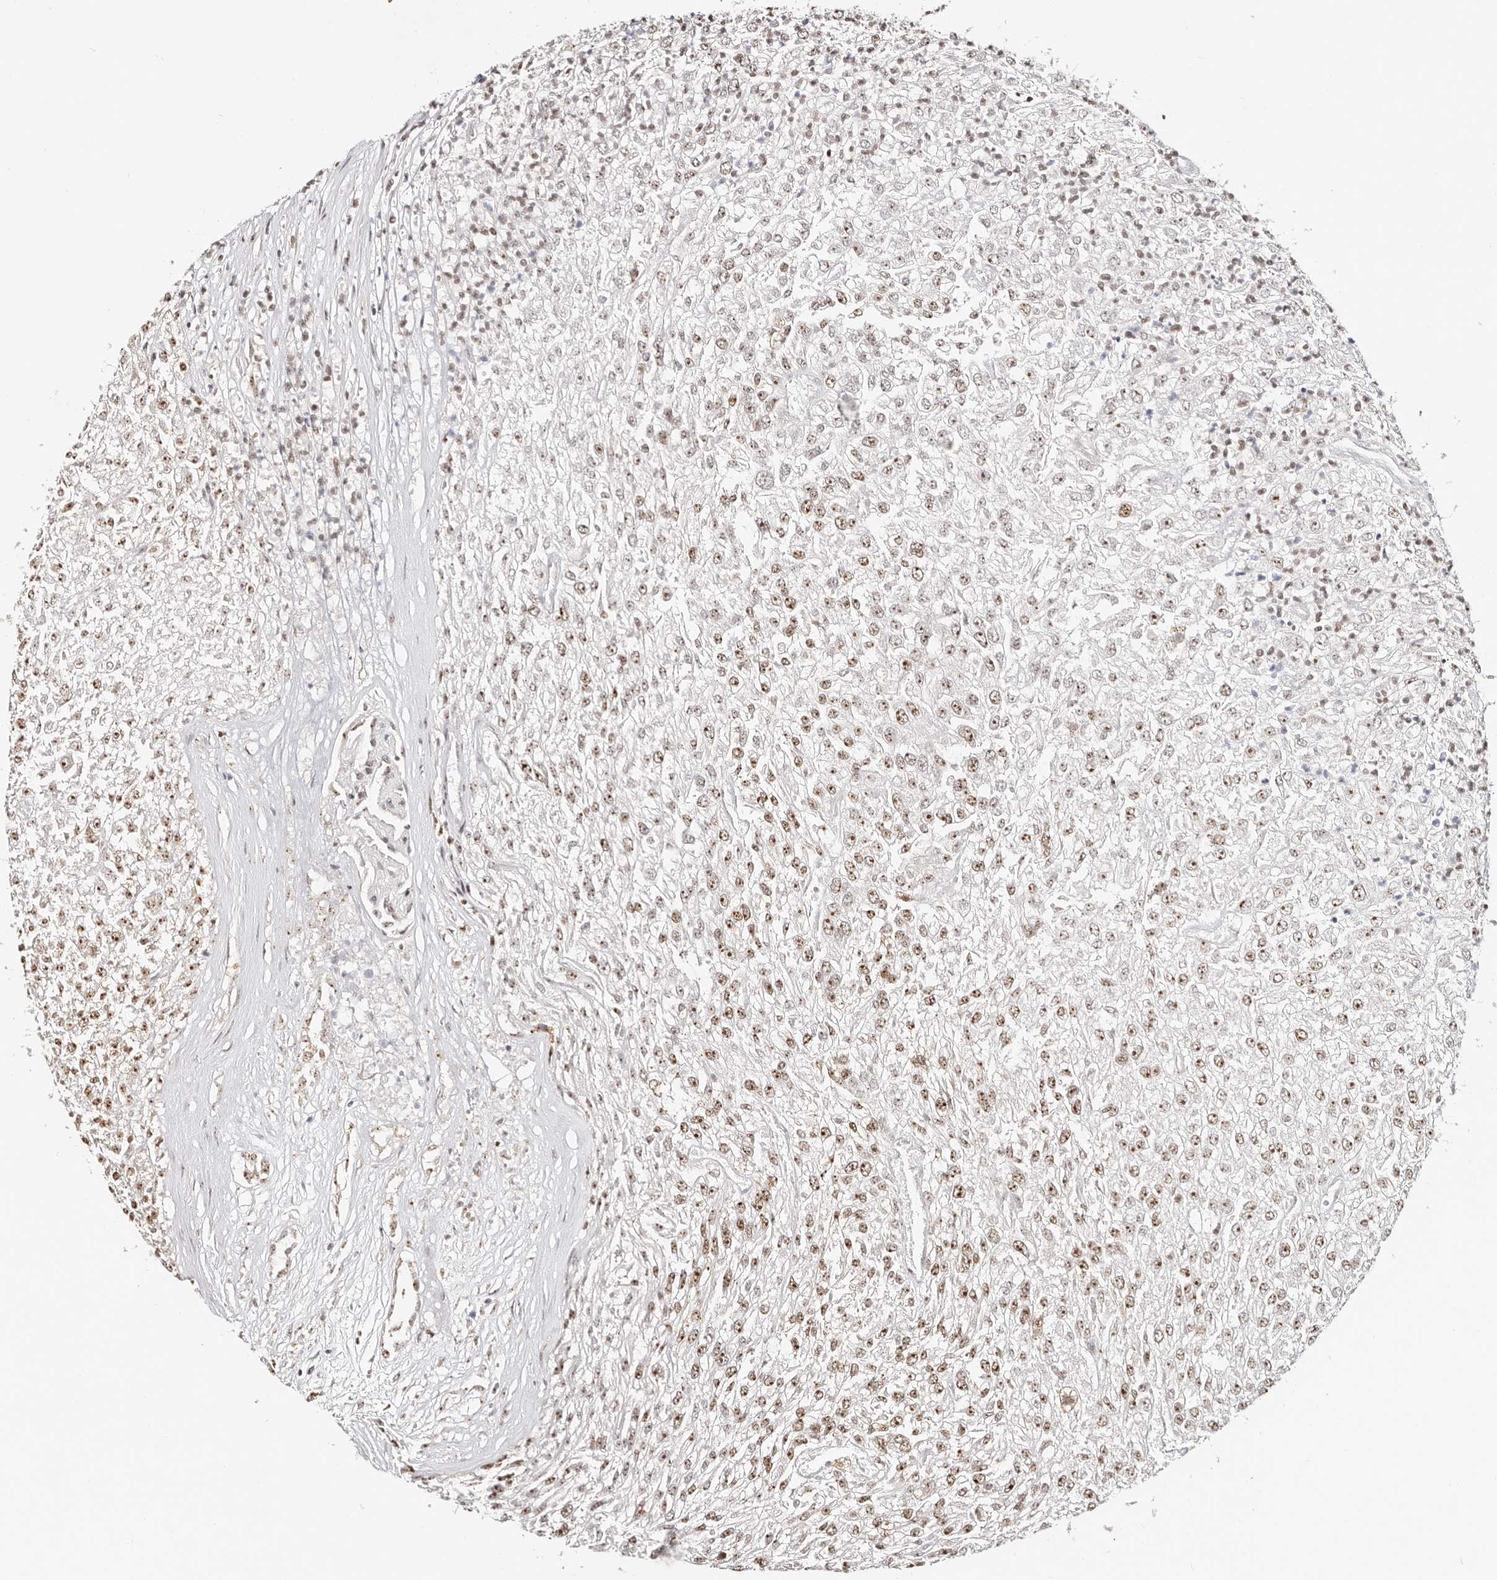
{"staining": {"intensity": "moderate", "quantity": ">75%", "location": "nuclear"}, "tissue": "renal cancer", "cell_type": "Tumor cells", "image_type": "cancer", "snomed": [{"axis": "morphology", "description": "Adenocarcinoma, NOS"}, {"axis": "topography", "description": "Kidney"}], "caption": "The photomicrograph exhibits immunohistochemical staining of renal adenocarcinoma. There is moderate nuclear positivity is present in approximately >75% of tumor cells.", "gene": "IQGAP3", "patient": {"sex": "female", "age": 54}}